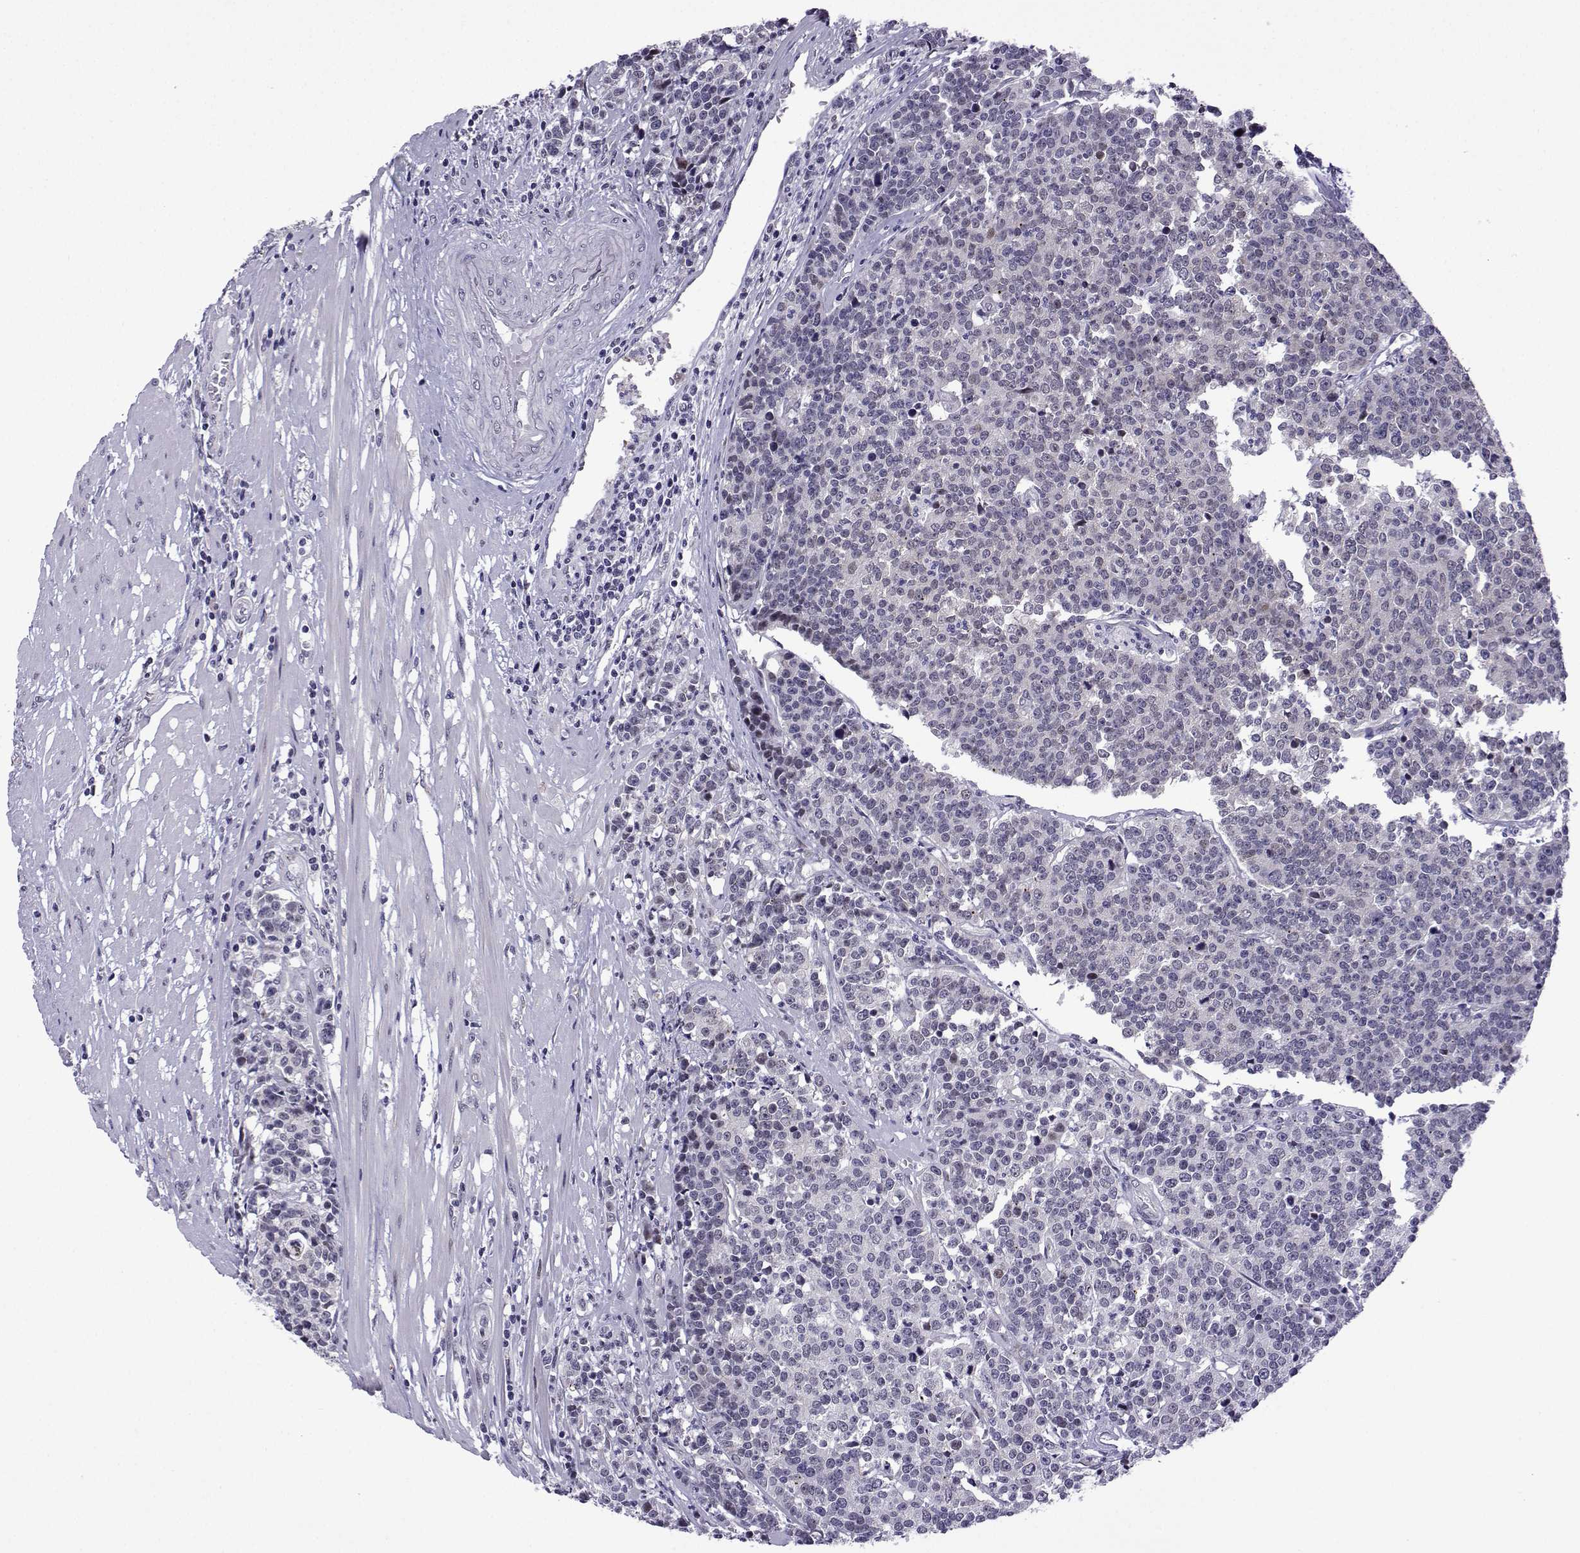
{"staining": {"intensity": "negative", "quantity": "none", "location": "none"}, "tissue": "prostate cancer", "cell_type": "Tumor cells", "image_type": "cancer", "snomed": [{"axis": "morphology", "description": "Adenocarcinoma, NOS"}, {"axis": "topography", "description": "Prostate"}], "caption": "Tumor cells are negative for brown protein staining in prostate cancer (adenocarcinoma).", "gene": "FGF3", "patient": {"sex": "male", "age": 67}}